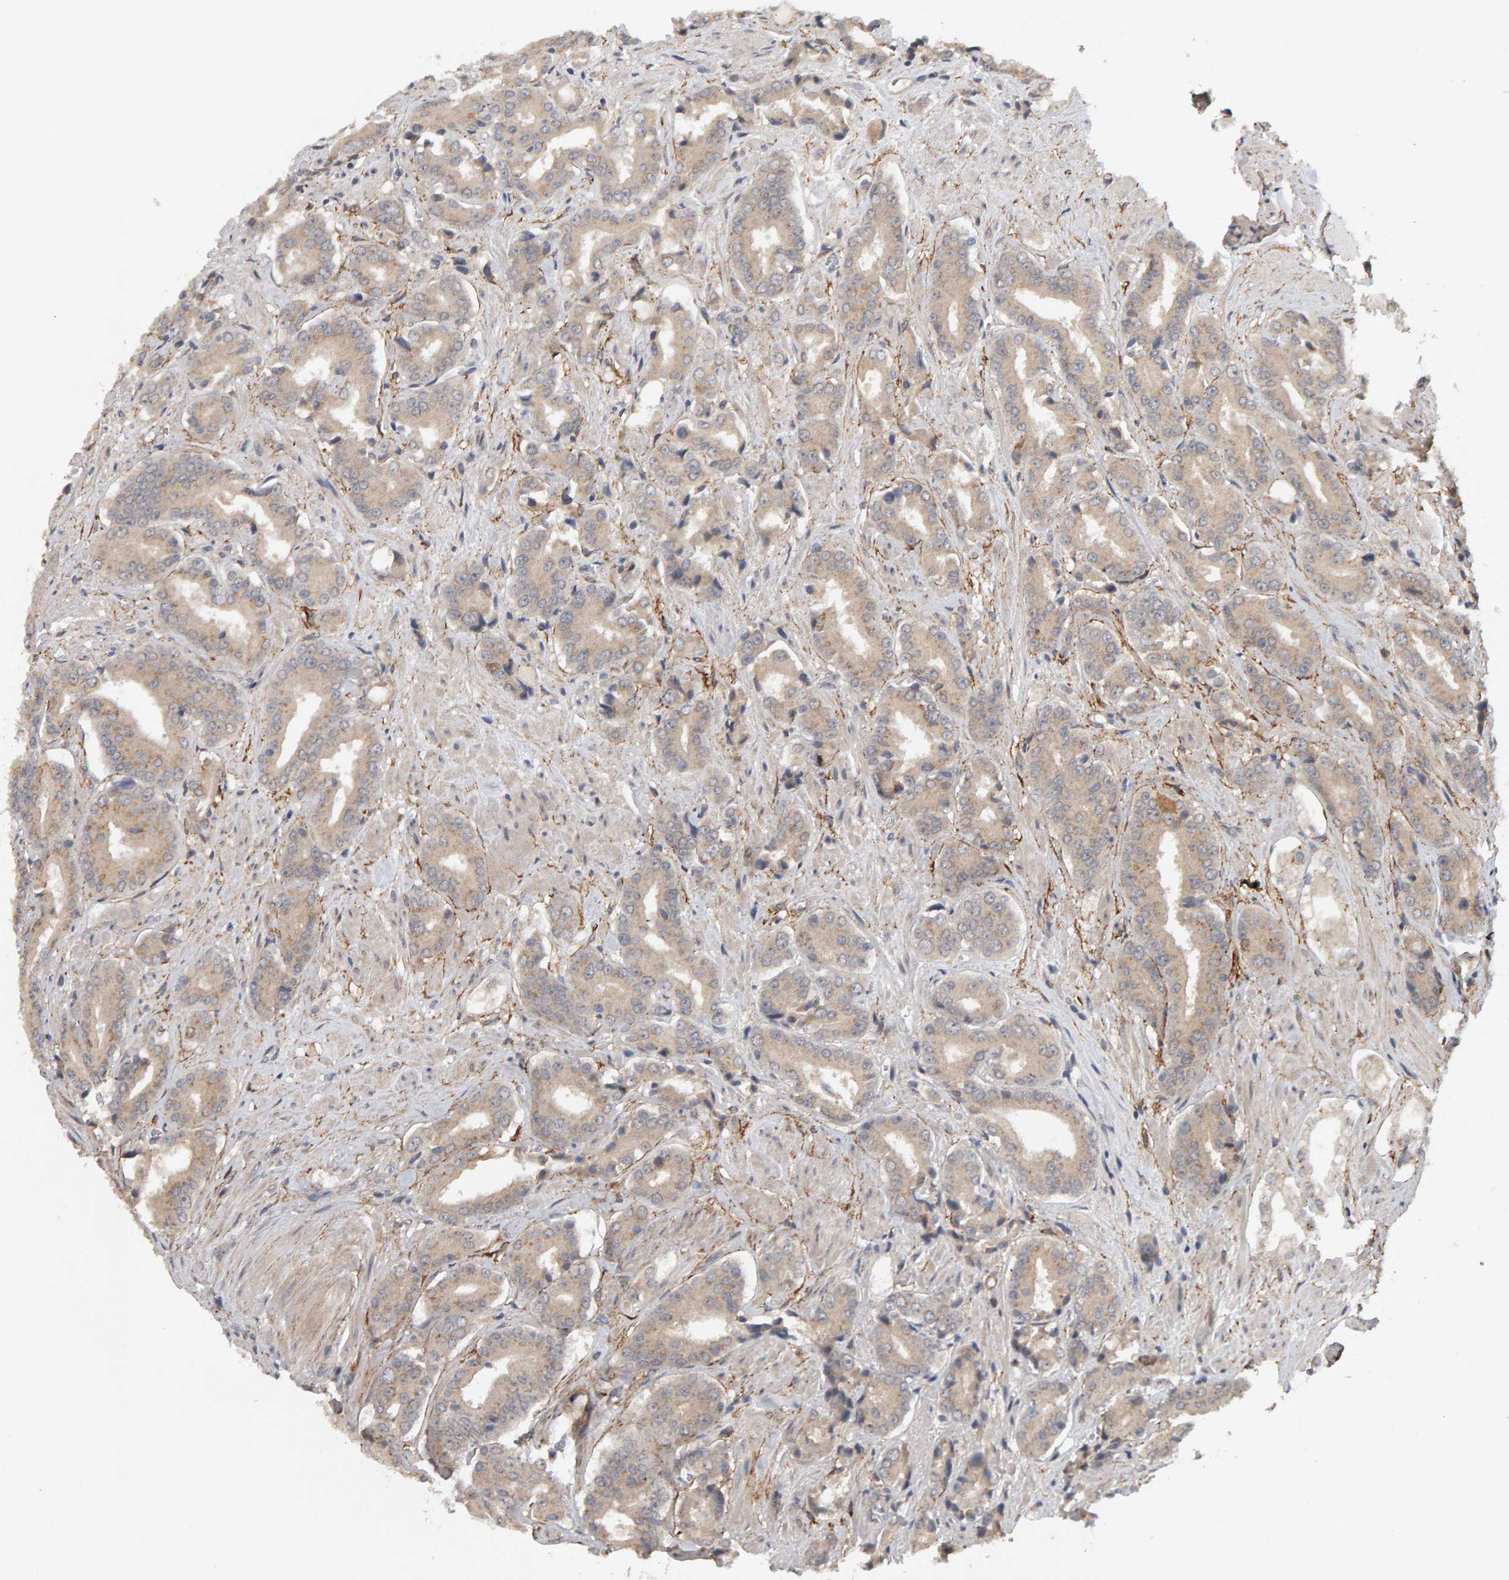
{"staining": {"intensity": "weak", "quantity": "25%-75%", "location": "cytoplasmic/membranous"}, "tissue": "prostate cancer", "cell_type": "Tumor cells", "image_type": "cancer", "snomed": [{"axis": "morphology", "description": "Adenocarcinoma, High grade"}, {"axis": "topography", "description": "Prostate"}], "caption": "Tumor cells exhibit weak cytoplasmic/membranous expression in about 25%-75% of cells in prostate cancer.", "gene": "CDCA5", "patient": {"sex": "male", "age": 71}}